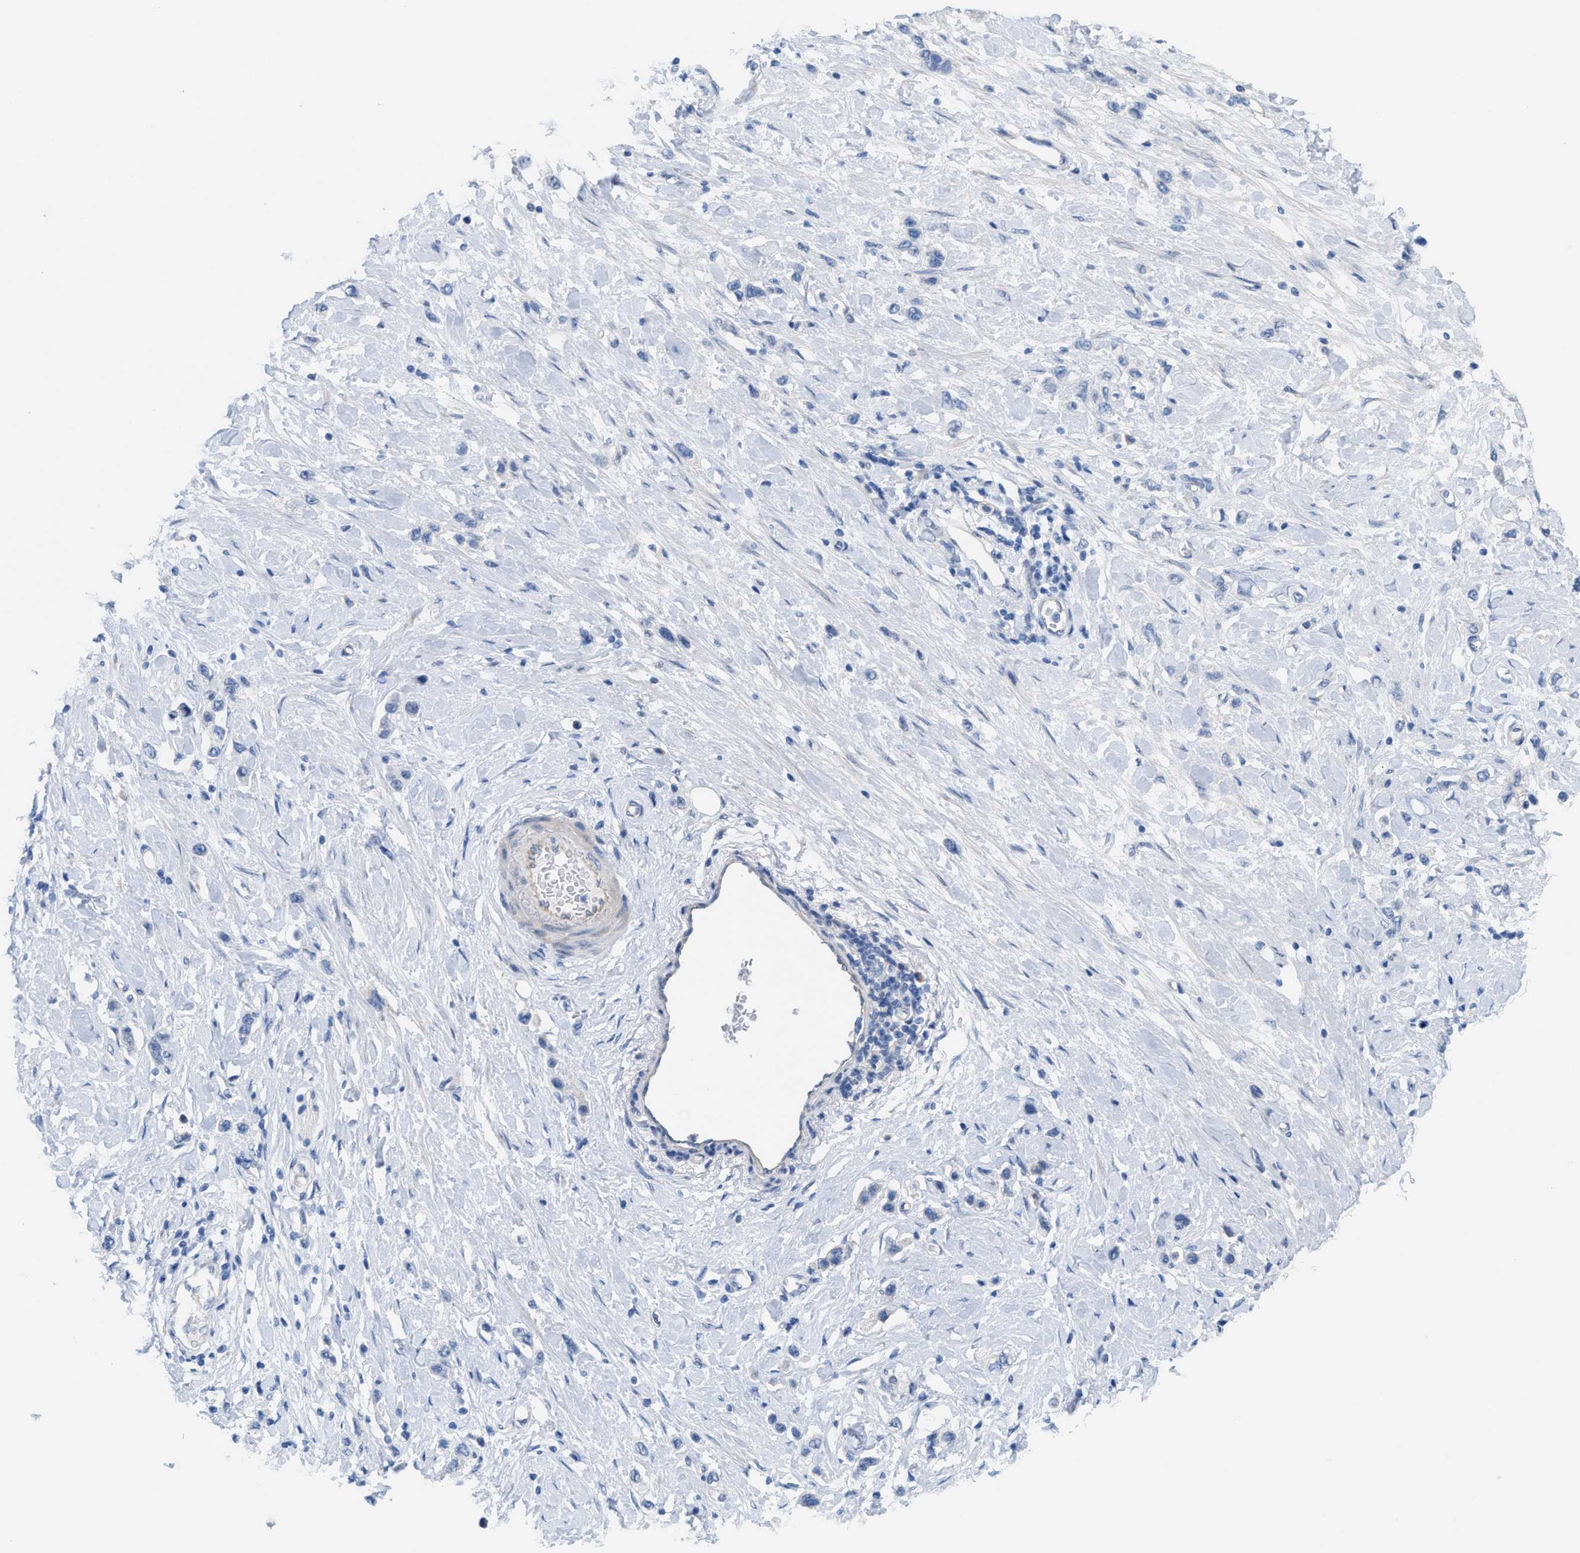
{"staining": {"intensity": "negative", "quantity": "none", "location": "none"}, "tissue": "stomach cancer", "cell_type": "Tumor cells", "image_type": "cancer", "snomed": [{"axis": "morphology", "description": "Adenocarcinoma, NOS"}, {"axis": "topography", "description": "Stomach"}], "caption": "Adenocarcinoma (stomach) was stained to show a protein in brown. There is no significant expression in tumor cells.", "gene": "MPP3", "patient": {"sex": "female", "age": 65}}